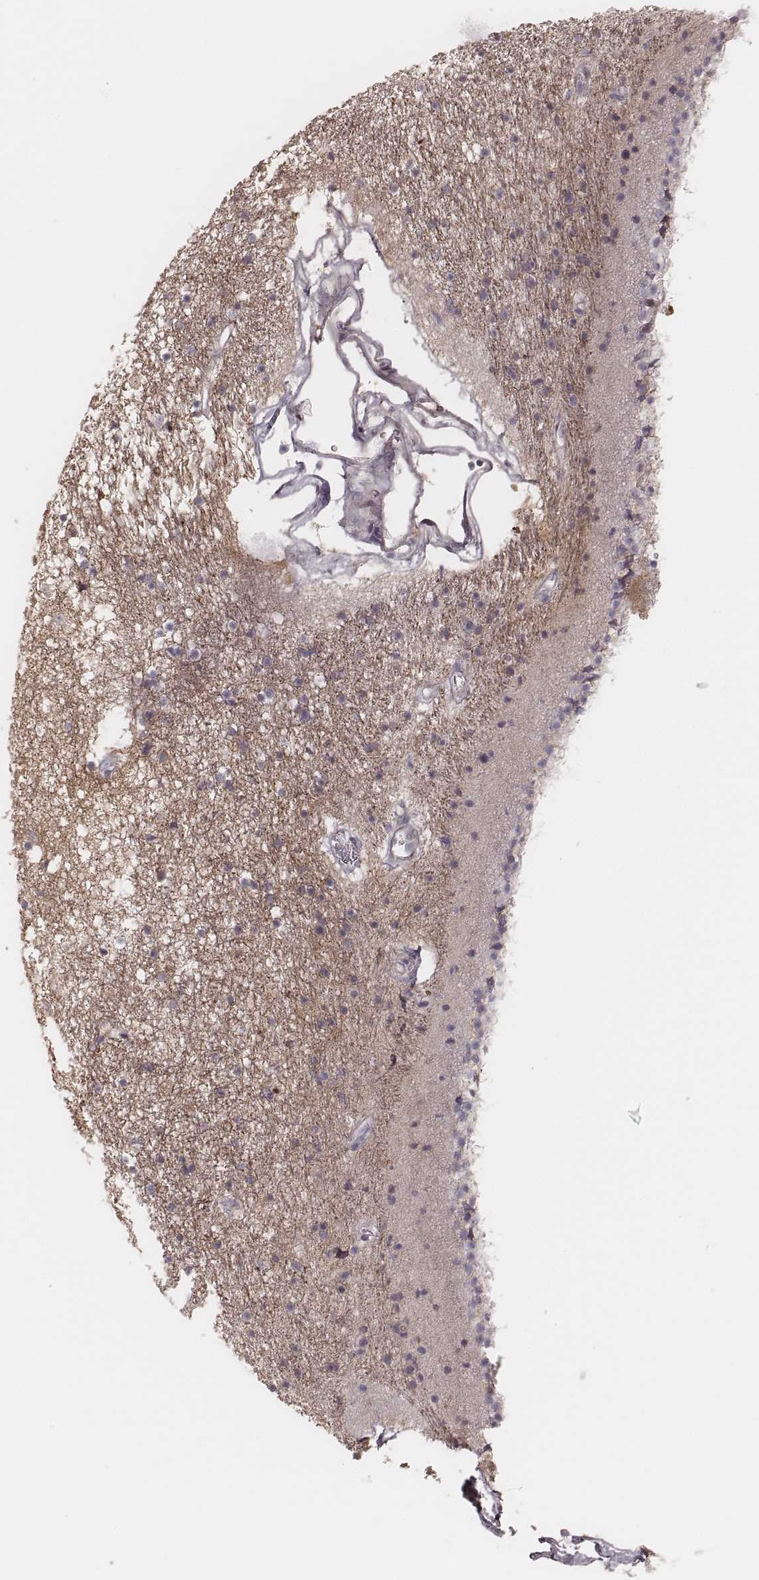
{"staining": {"intensity": "negative", "quantity": "none", "location": "none"}, "tissue": "caudate", "cell_type": "Glial cells", "image_type": "normal", "snomed": [{"axis": "morphology", "description": "Normal tissue, NOS"}, {"axis": "topography", "description": "Lateral ventricle wall"}], "caption": "DAB (3,3'-diaminobenzidine) immunohistochemical staining of normal human caudate exhibits no significant staining in glial cells. (DAB immunohistochemistry, high magnification).", "gene": "KIF5C", "patient": {"sex": "female", "age": 71}}